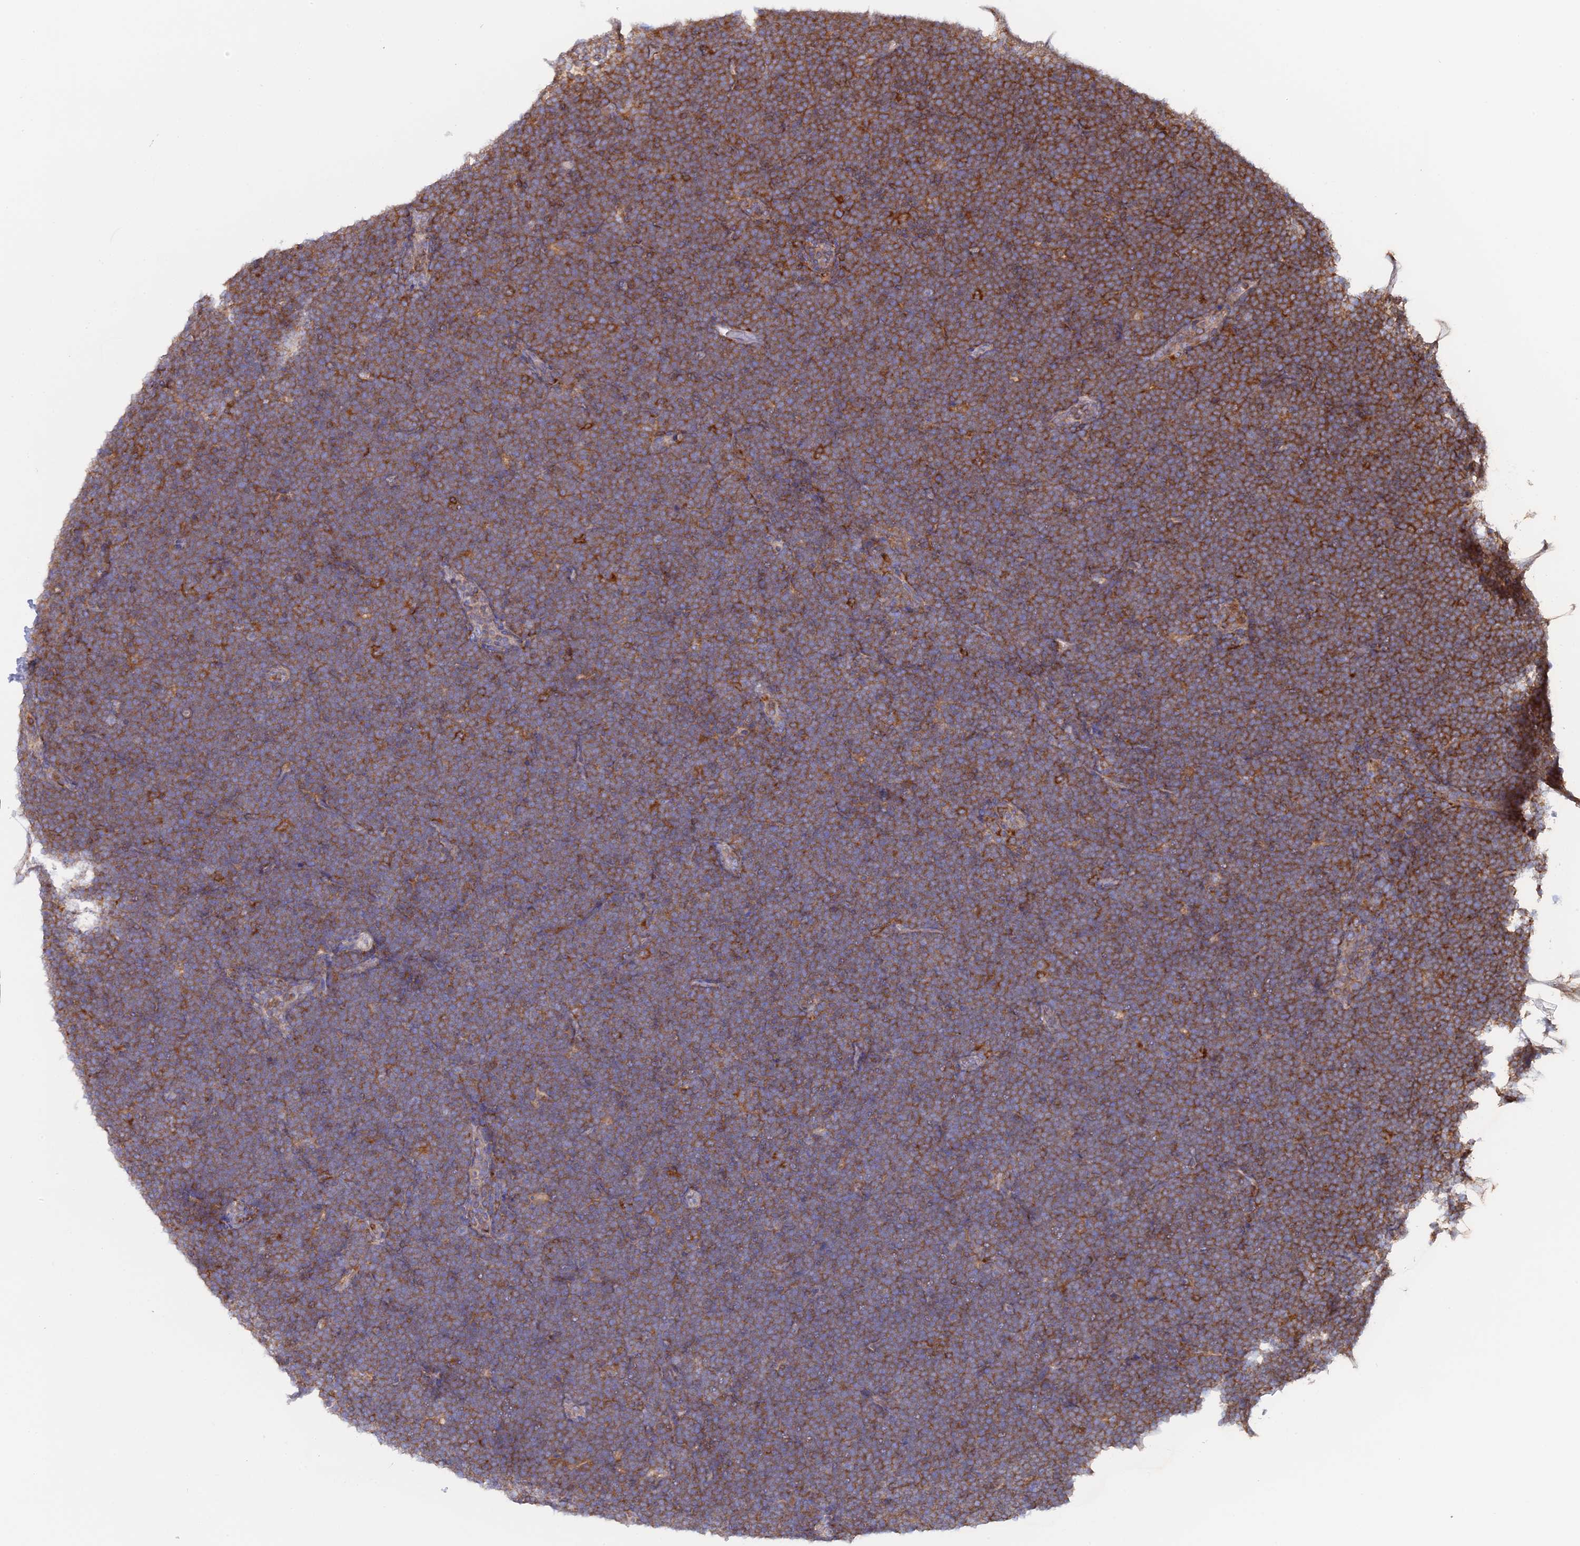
{"staining": {"intensity": "moderate", "quantity": ">75%", "location": "cytoplasmic/membranous"}, "tissue": "lymphoma", "cell_type": "Tumor cells", "image_type": "cancer", "snomed": [{"axis": "morphology", "description": "Malignant lymphoma, non-Hodgkin's type, High grade"}, {"axis": "topography", "description": "Lymph node"}], "caption": "Moderate cytoplasmic/membranous staining is identified in approximately >75% of tumor cells in high-grade malignant lymphoma, non-Hodgkin's type. Nuclei are stained in blue.", "gene": "GMIP", "patient": {"sex": "male", "age": 13}}